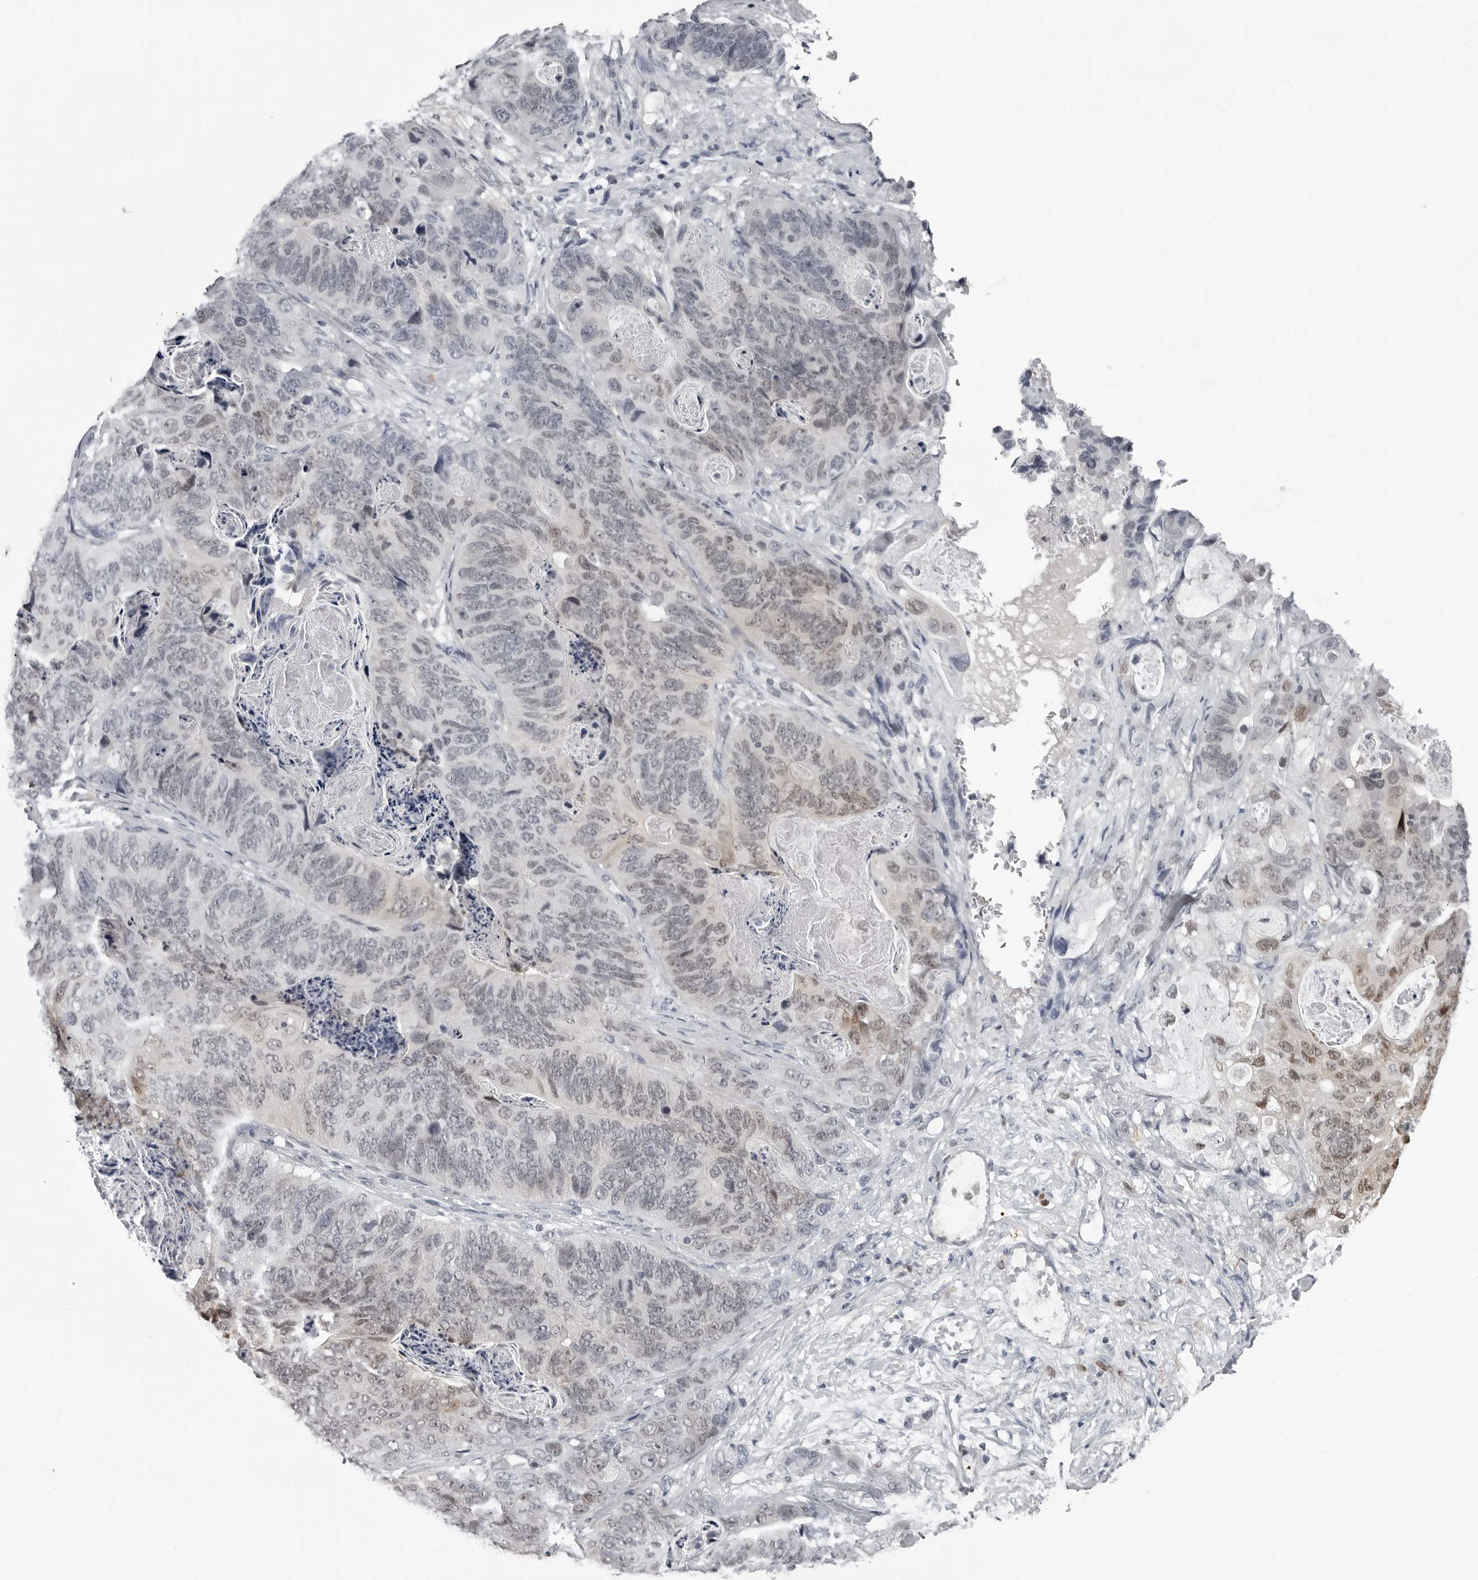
{"staining": {"intensity": "weak", "quantity": "<25%", "location": "nuclear"}, "tissue": "stomach cancer", "cell_type": "Tumor cells", "image_type": "cancer", "snomed": [{"axis": "morphology", "description": "Normal tissue, NOS"}, {"axis": "morphology", "description": "Adenocarcinoma, NOS"}, {"axis": "topography", "description": "Stomach"}], "caption": "This is a histopathology image of immunohistochemistry staining of adenocarcinoma (stomach), which shows no expression in tumor cells. (DAB IHC visualized using brightfield microscopy, high magnification).", "gene": "LZIC", "patient": {"sex": "female", "age": 89}}